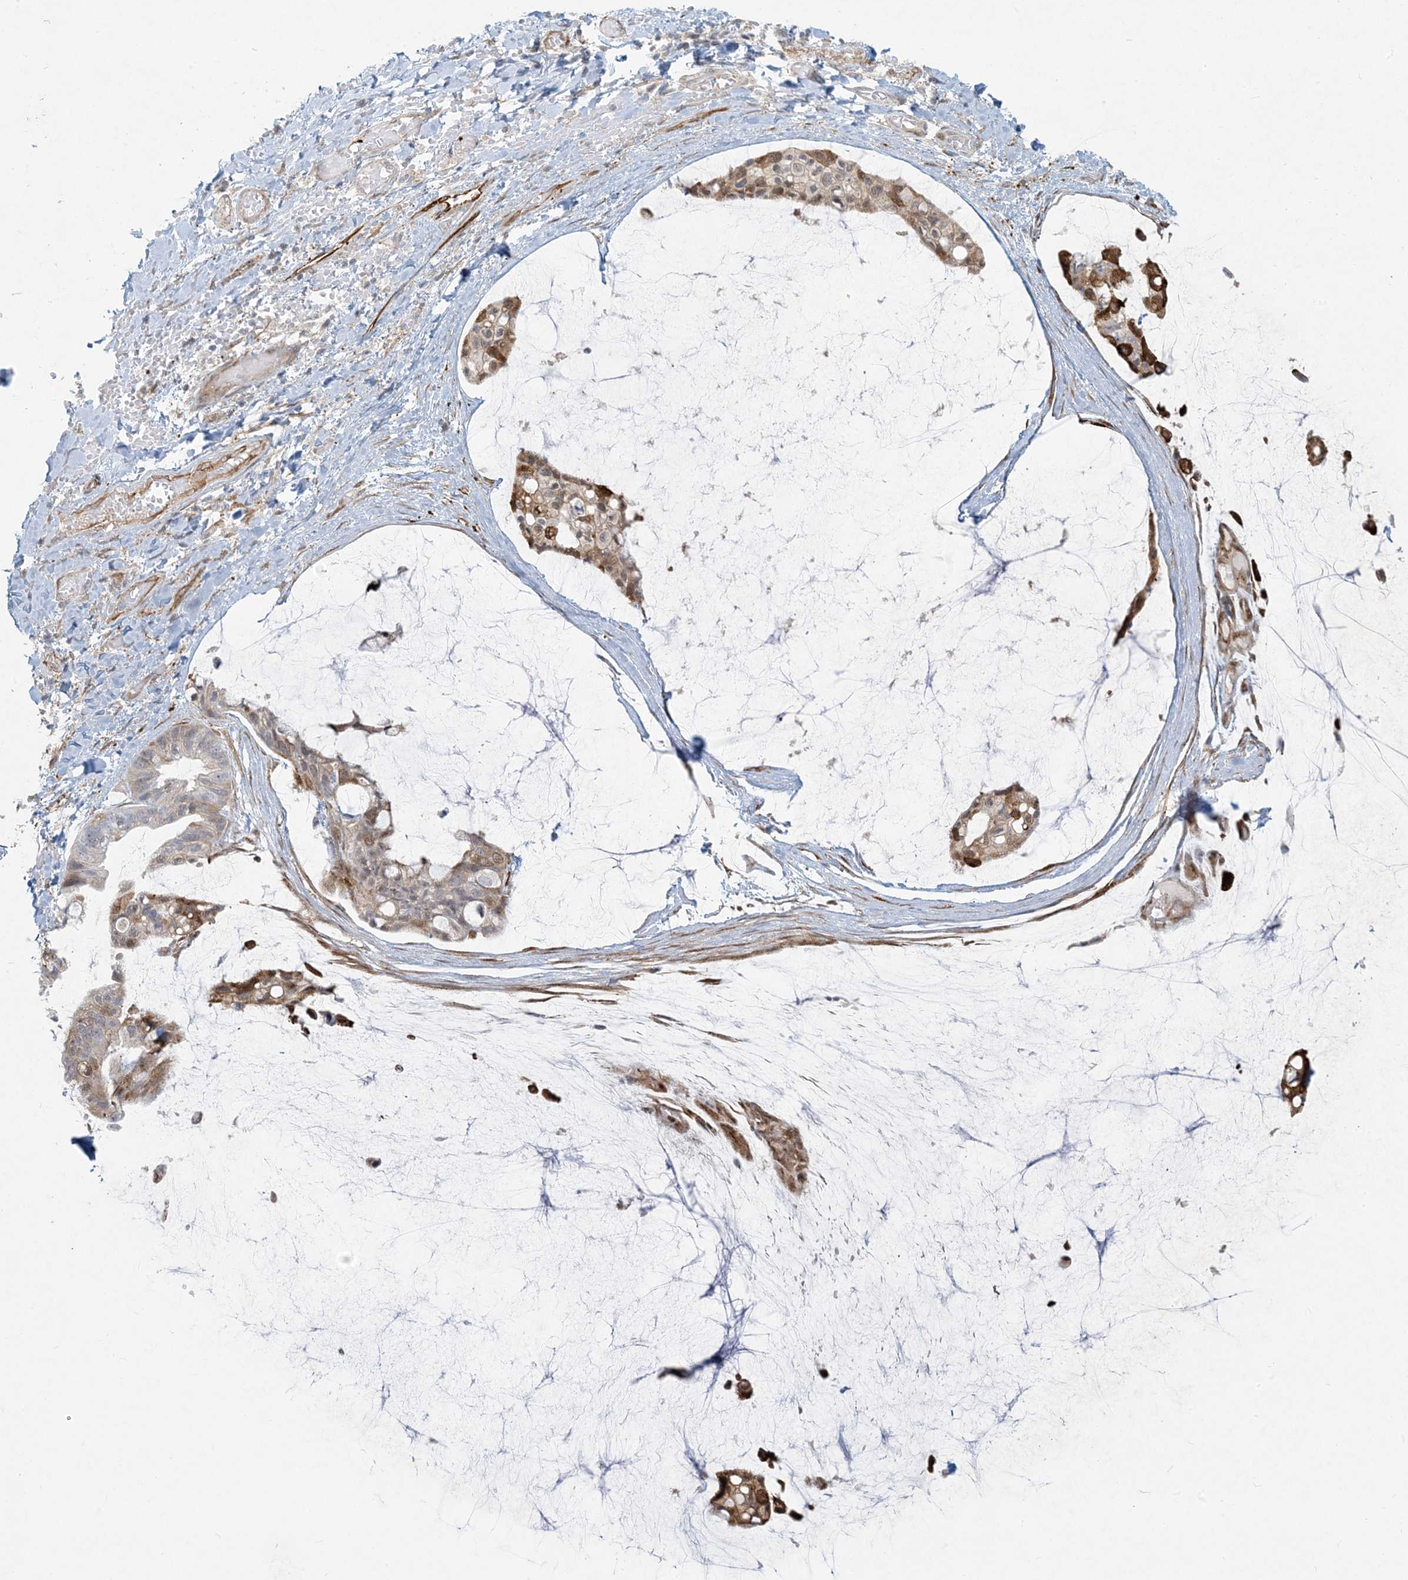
{"staining": {"intensity": "moderate", "quantity": "25%-75%", "location": "cytoplasmic/membranous"}, "tissue": "ovarian cancer", "cell_type": "Tumor cells", "image_type": "cancer", "snomed": [{"axis": "morphology", "description": "Cystadenocarcinoma, mucinous, NOS"}, {"axis": "topography", "description": "Ovary"}], "caption": "A high-resolution micrograph shows immunohistochemistry staining of ovarian cancer (mucinous cystadenocarcinoma), which displays moderate cytoplasmic/membranous positivity in about 25%-75% of tumor cells. (brown staining indicates protein expression, while blue staining denotes nuclei).", "gene": "BCORL1", "patient": {"sex": "female", "age": 39}}